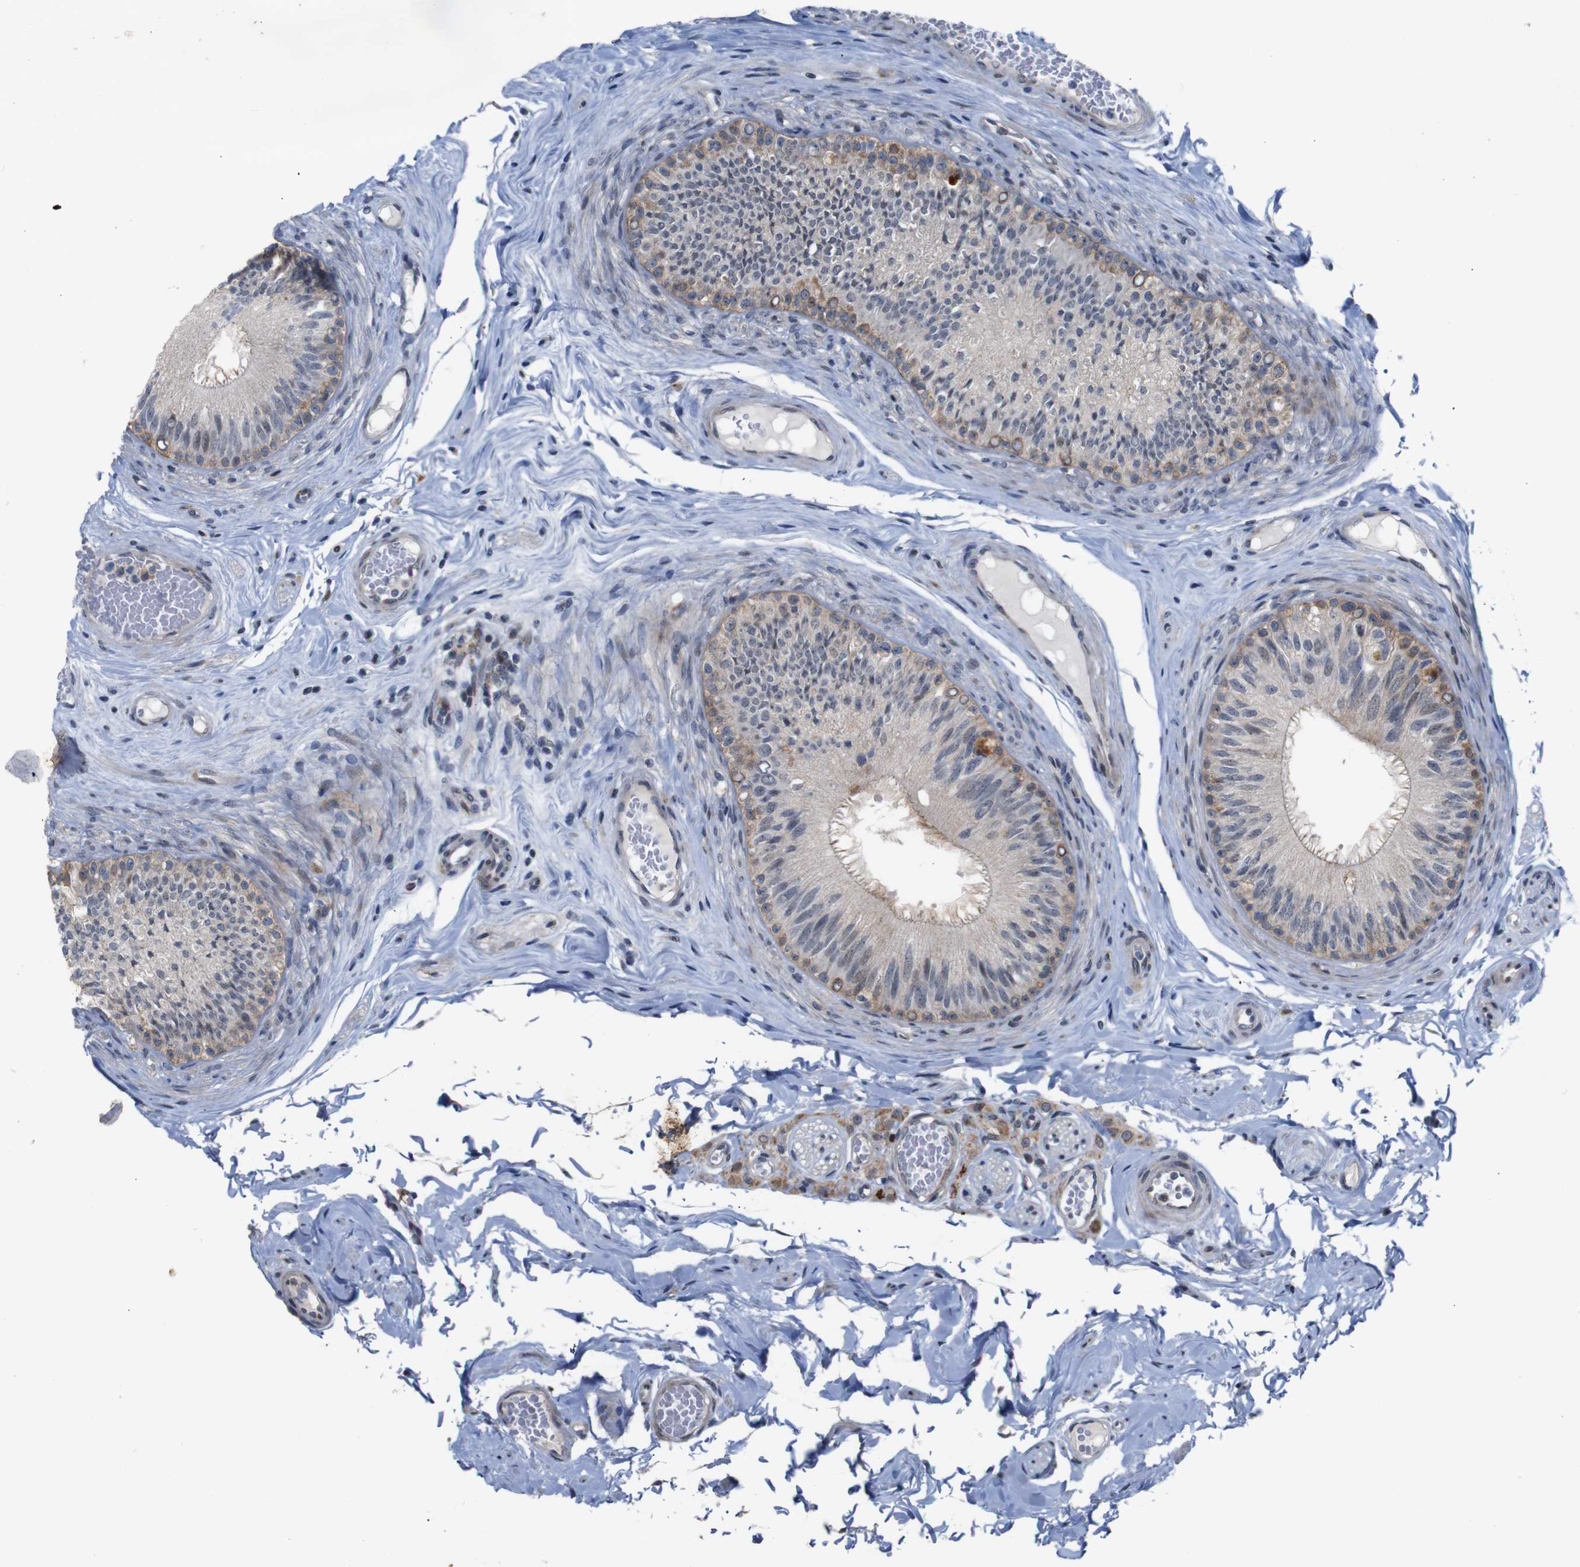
{"staining": {"intensity": "moderate", "quantity": ">75%", "location": "cytoplasmic/membranous,nuclear"}, "tissue": "epididymis", "cell_type": "Glandular cells", "image_type": "normal", "snomed": [{"axis": "morphology", "description": "Normal tissue, NOS"}, {"axis": "topography", "description": "Testis"}, {"axis": "topography", "description": "Epididymis"}], "caption": "A medium amount of moderate cytoplasmic/membranous,nuclear expression is seen in about >75% of glandular cells in benign epididymis.", "gene": "ATP7B", "patient": {"sex": "male", "age": 36}}